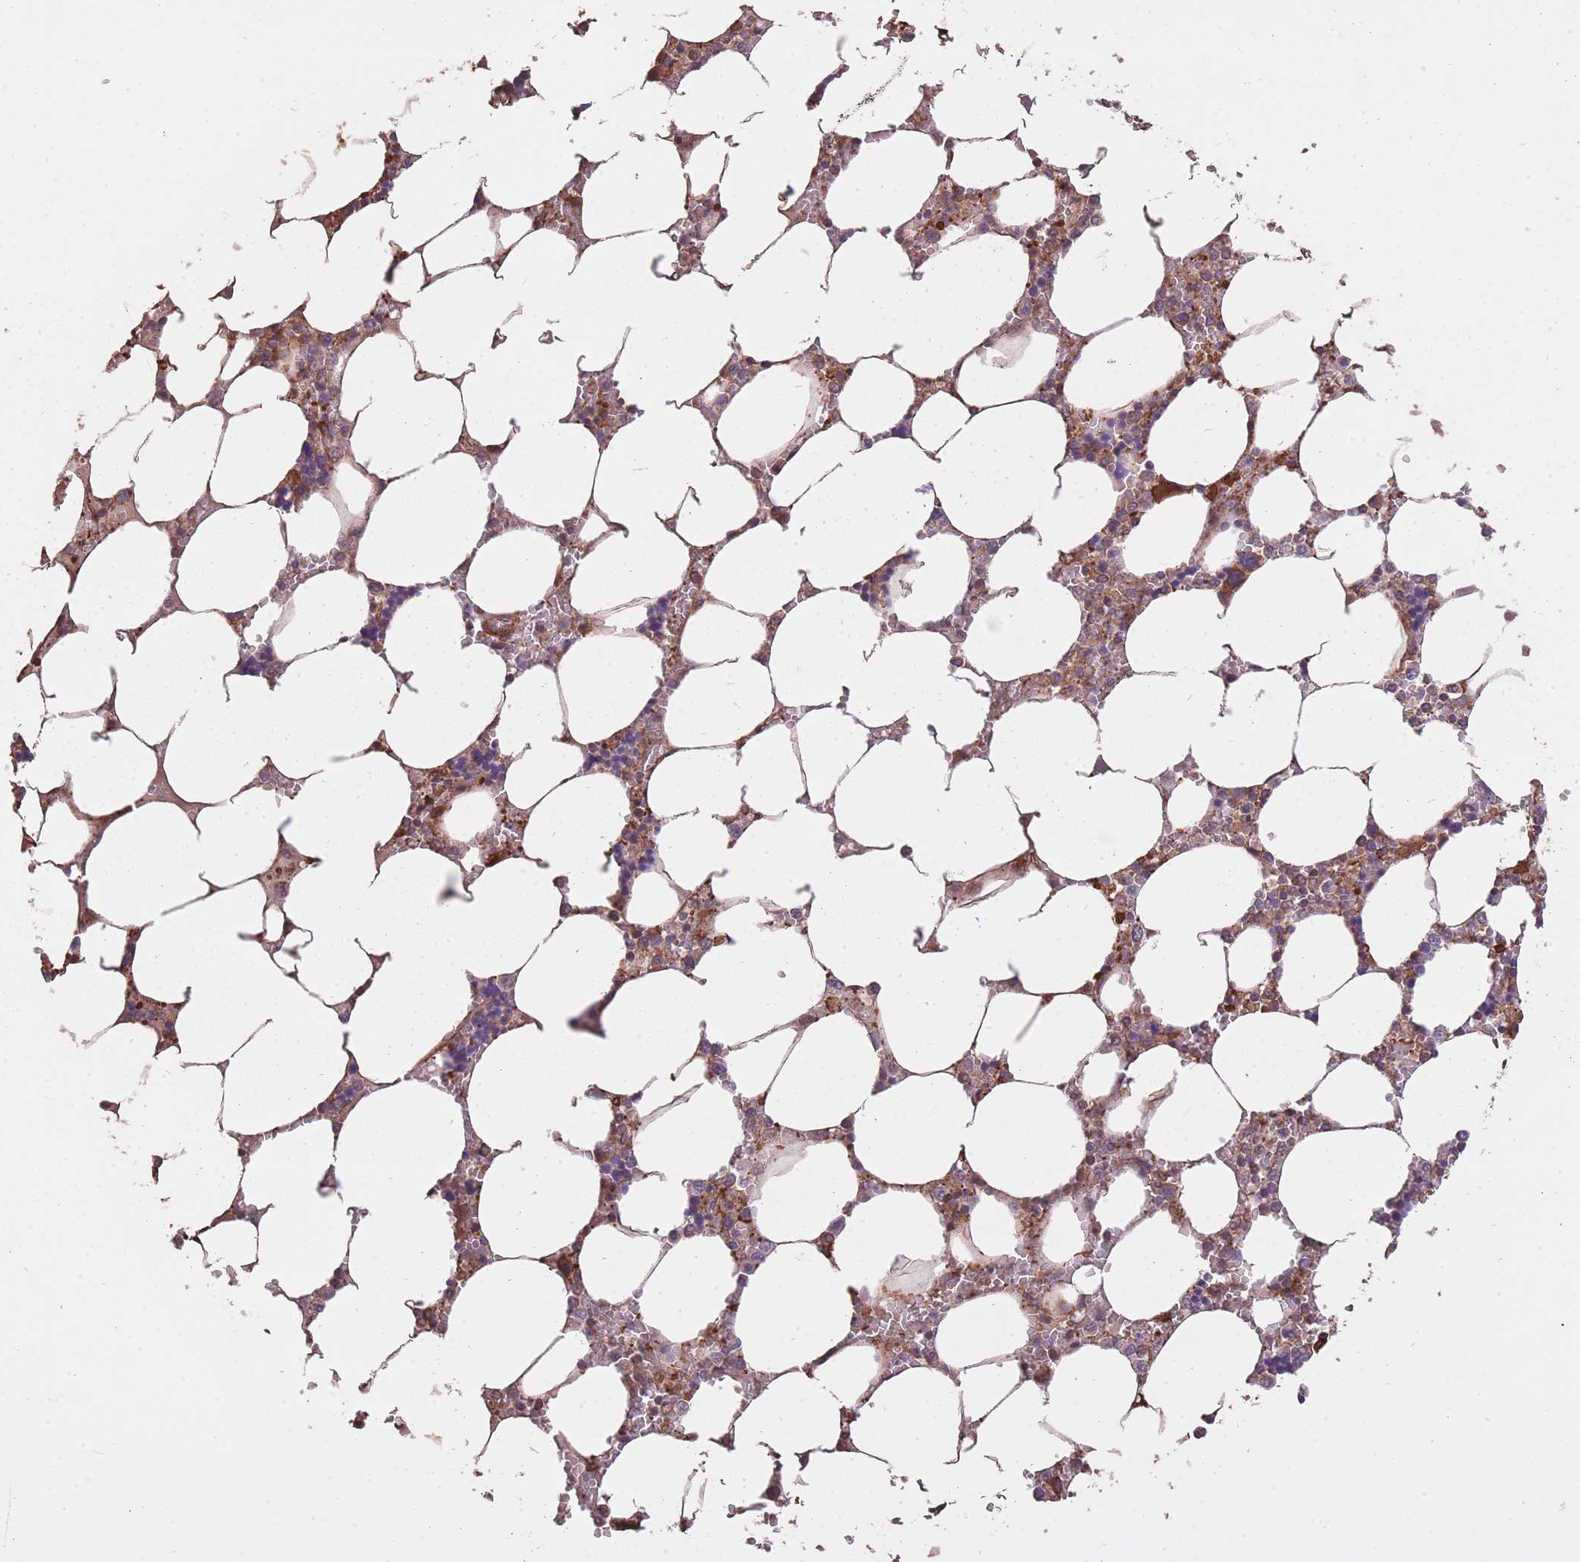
{"staining": {"intensity": "moderate", "quantity": "25%-75%", "location": "cytoplasmic/membranous,nuclear"}, "tissue": "bone marrow", "cell_type": "Hematopoietic cells", "image_type": "normal", "snomed": [{"axis": "morphology", "description": "Normal tissue, NOS"}, {"axis": "topography", "description": "Bone marrow"}], "caption": "An image of human bone marrow stained for a protein demonstrates moderate cytoplasmic/membranous,nuclear brown staining in hematopoietic cells. Nuclei are stained in blue.", "gene": "ARMH3", "patient": {"sex": "male", "age": 64}}